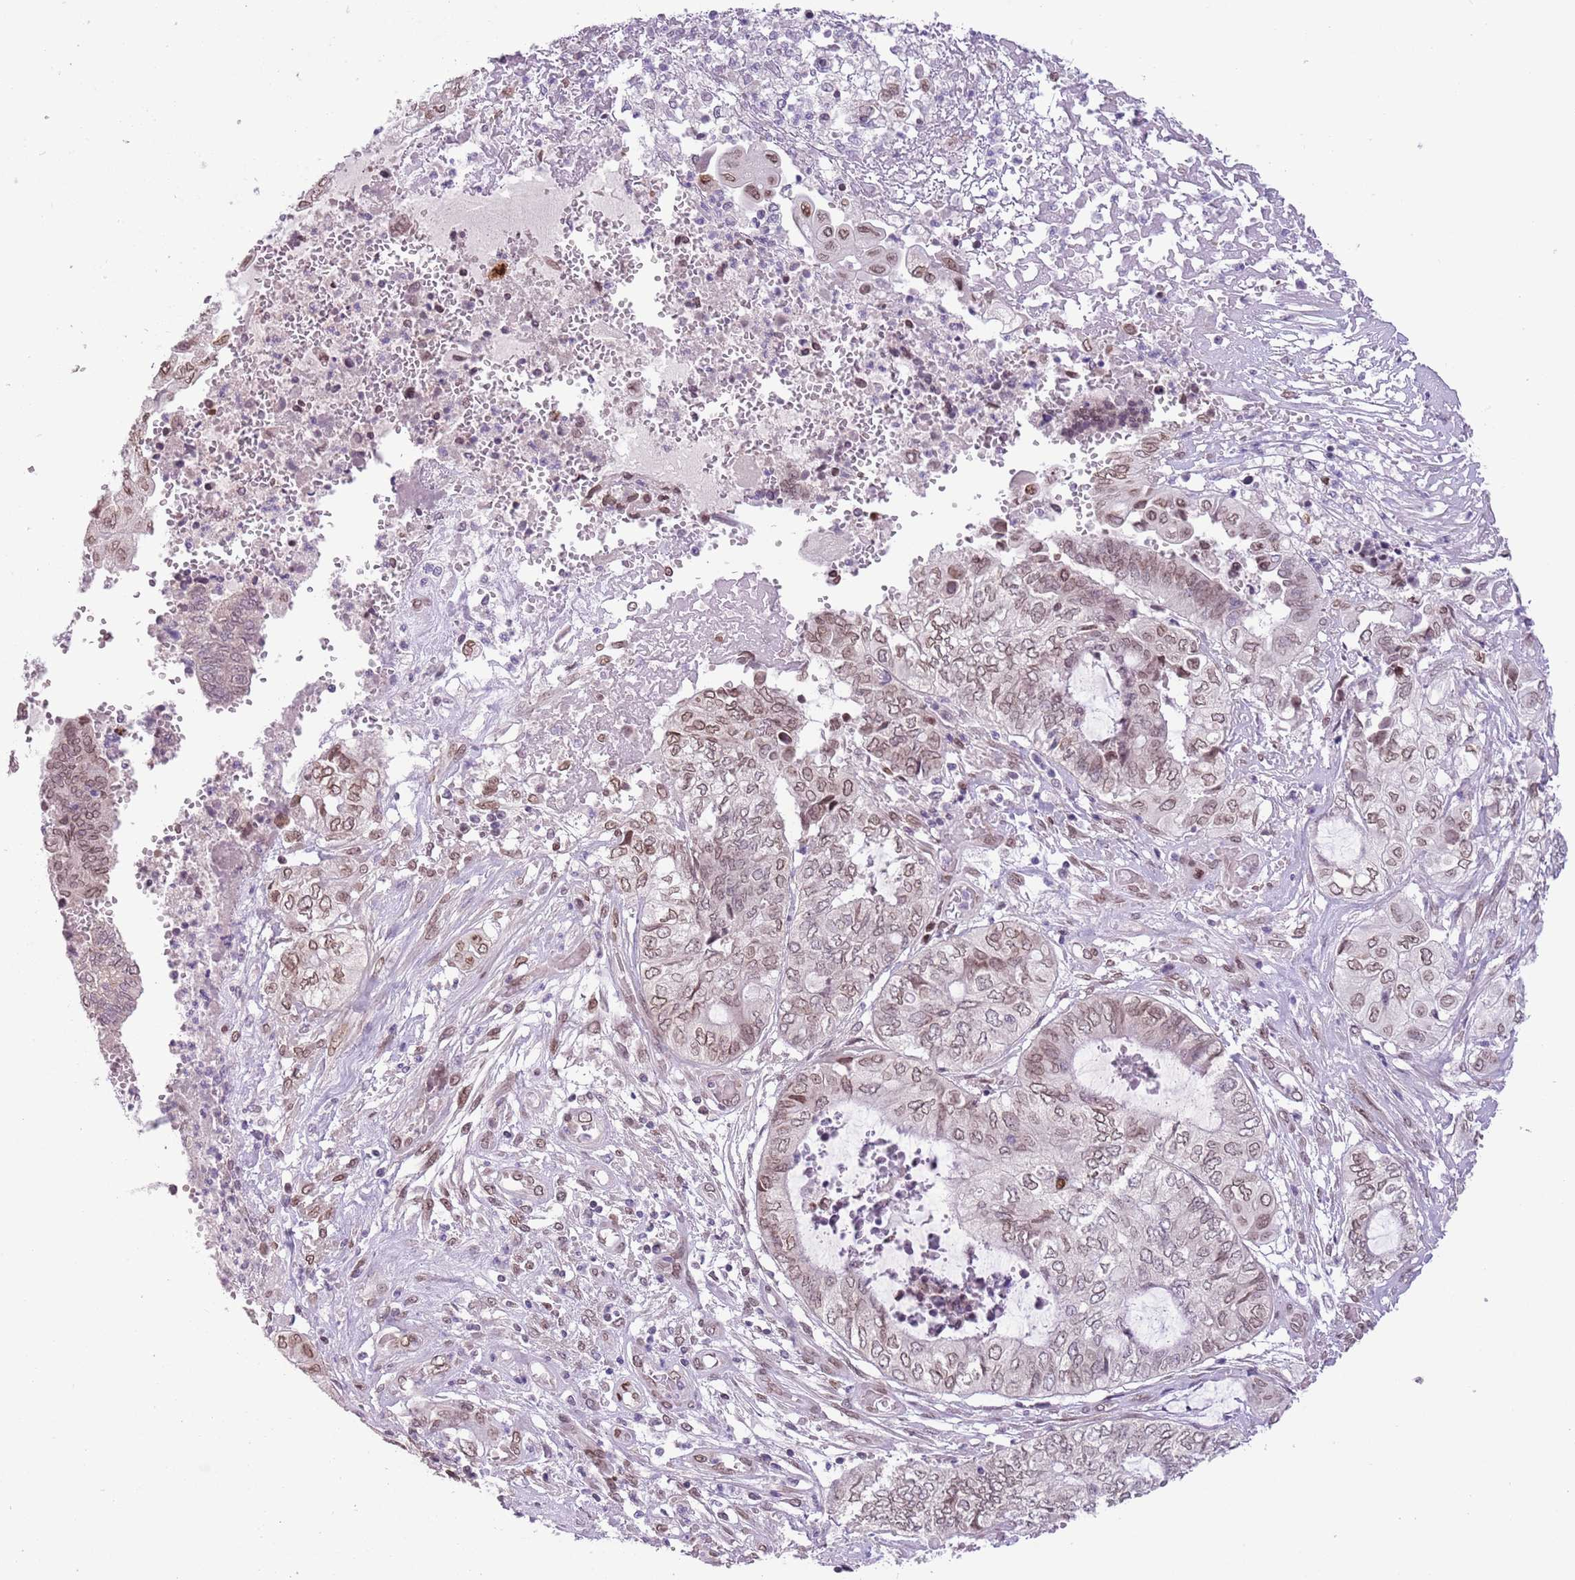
{"staining": {"intensity": "moderate", "quantity": "25%-75%", "location": "cytoplasmic/membranous,nuclear"}, "tissue": "endometrial cancer", "cell_type": "Tumor cells", "image_type": "cancer", "snomed": [{"axis": "morphology", "description": "Adenocarcinoma, NOS"}, {"axis": "topography", "description": "Uterus"}, {"axis": "topography", "description": "Endometrium"}], "caption": "Protein staining of endometrial cancer (adenocarcinoma) tissue reveals moderate cytoplasmic/membranous and nuclear staining in about 25%-75% of tumor cells.", "gene": "ZGLP1", "patient": {"sex": "female", "age": 70}}